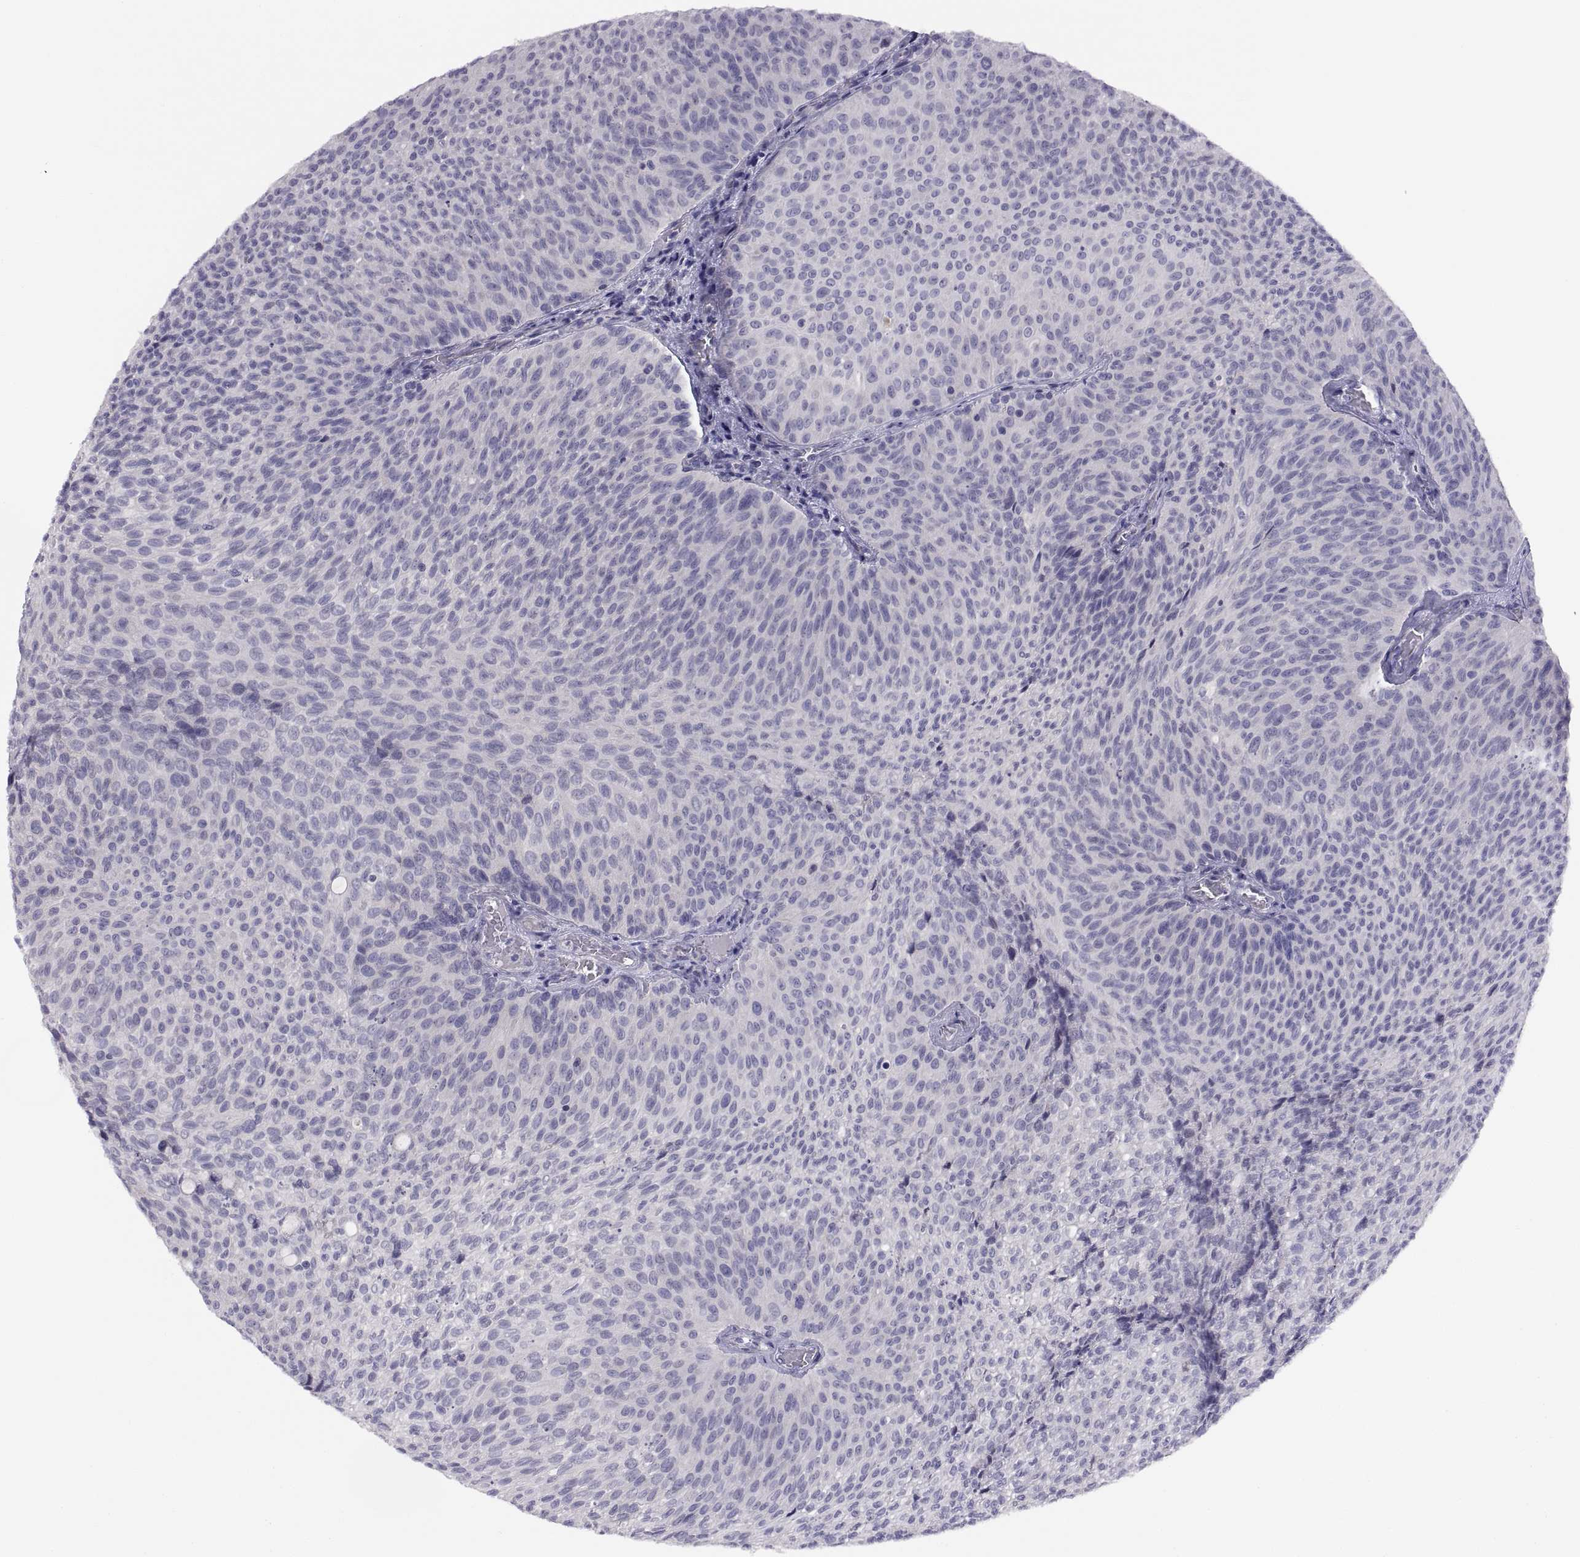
{"staining": {"intensity": "negative", "quantity": "none", "location": "none"}, "tissue": "urothelial cancer", "cell_type": "Tumor cells", "image_type": "cancer", "snomed": [{"axis": "morphology", "description": "Urothelial carcinoma, Low grade"}, {"axis": "topography", "description": "Urinary bladder"}], "caption": "High power microscopy image of an immunohistochemistry (IHC) micrograph of urothelial cancer, revealing no significant expression in tumor cells.", "gene": "STRC", "patient": {"sex": "male", "age": 78}}